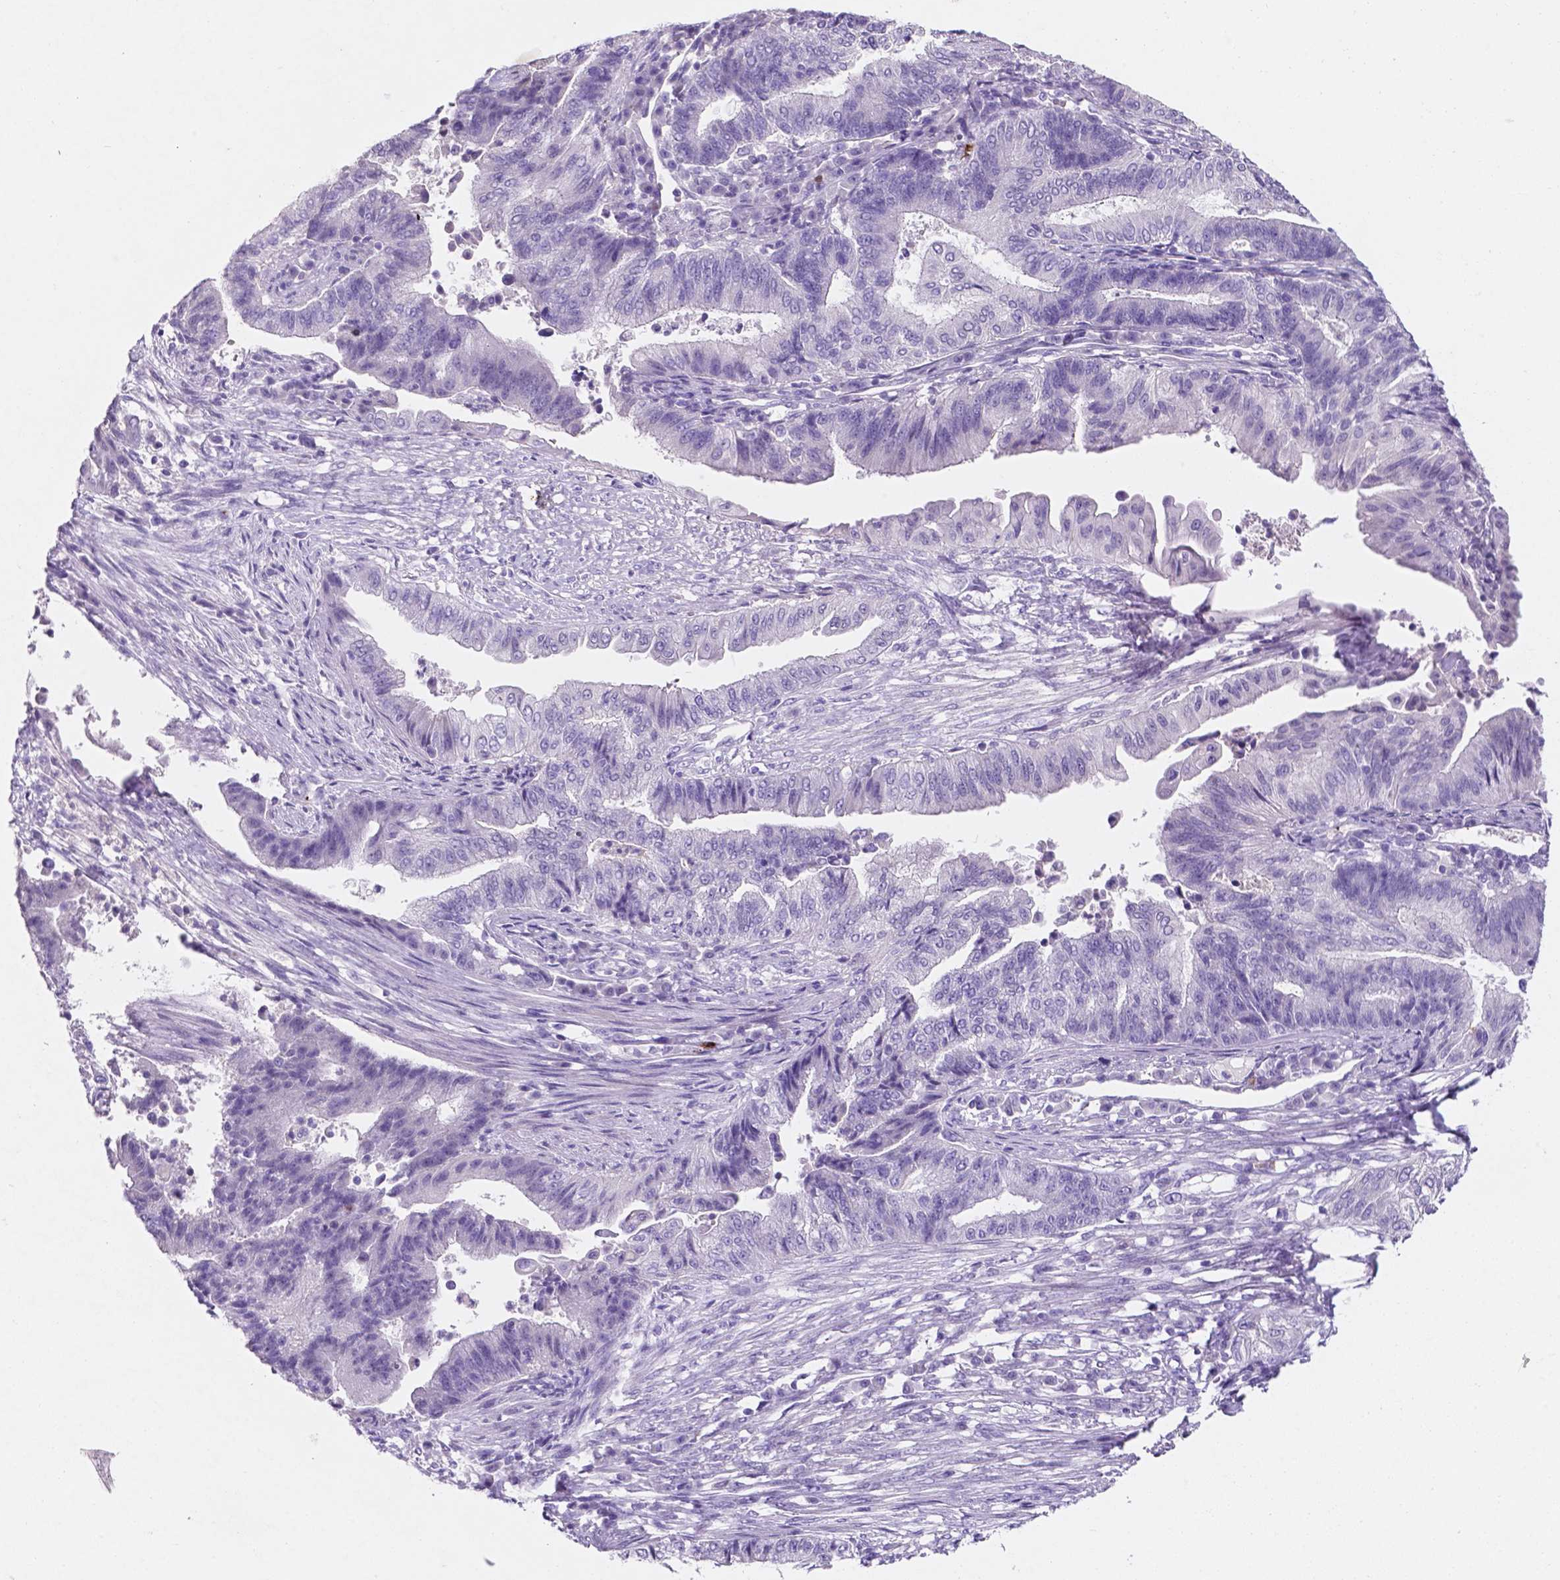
{"staining": {"intensity": "negative", "quantity": "none", "location": "none"}, "tissue": "endometrial cancer", "cell_type": "Tumor cells", "image_type": "cancer", "snomed": [{"axis": "morphology", "description": "Adenocarcinoma, NOS"}, {"axis": "topography", "description": "Uterus"}, {"axis": "topography", "description": "Endometrium"}], "caption": "Immunohistochemical staining of human endometrial cancer (adenocarcinoma) reveals no significant expression in tumor cells.", "gene": "EBLN2", "patient": {"sex": "female", "age": 54}}